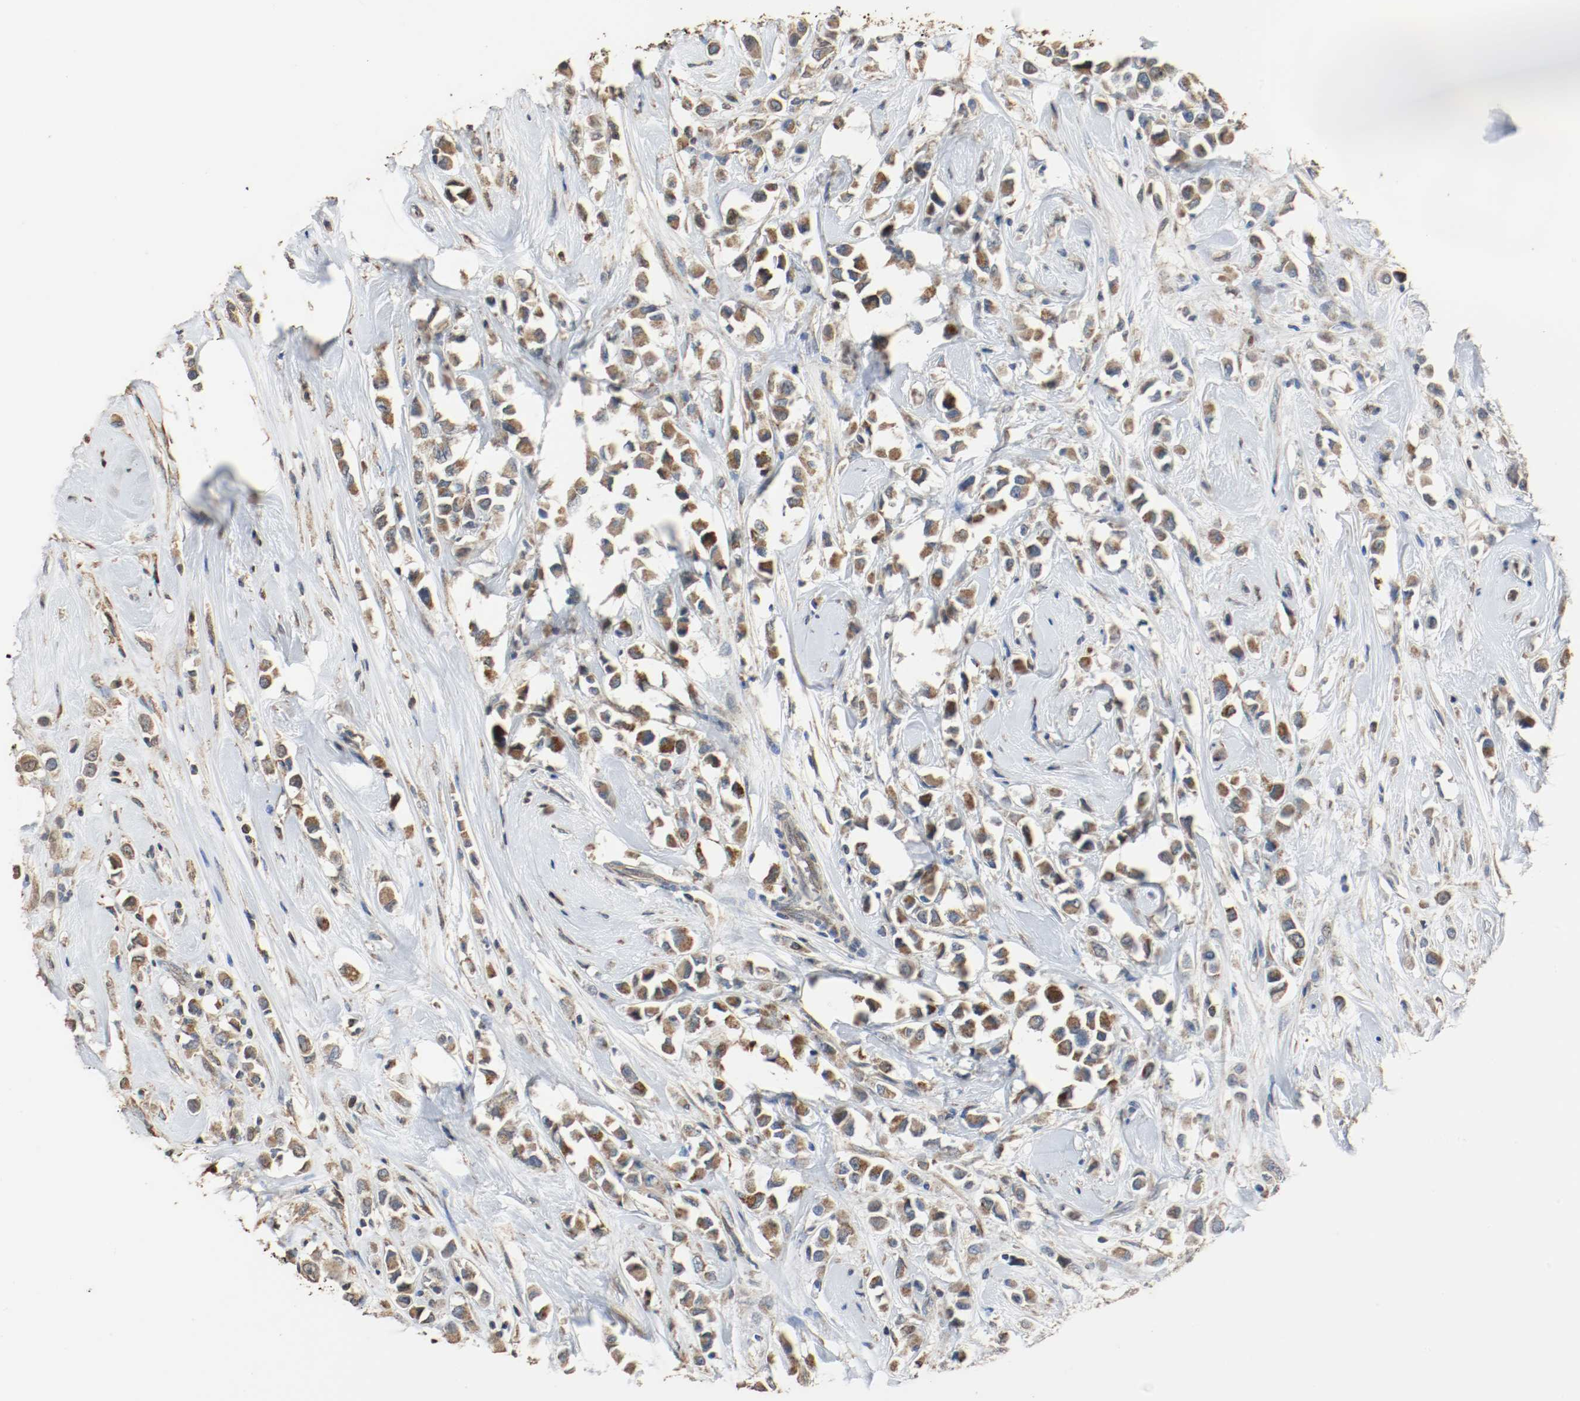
{"staining": {"intensity": "strong", "quantity": ">75%", "location": "cytoplasmic/membranous"}, "tissue": "breast cancer", "cell_type": "Tumor cells", "image_type": "cancer", "snomed": [{"axis": "morphology", "description": "Duct carcinoma"}, {"axis": "topography", "description": "Breast"}], "caption": "IHC of human intraductal carcinoma (breast) reveals high levels of strong cytoplasmic/membranous positivity in approximately >75% of tumor cells.", "gene": "ALDH4A1", "patient": {"sex": "female", "age": 61}}